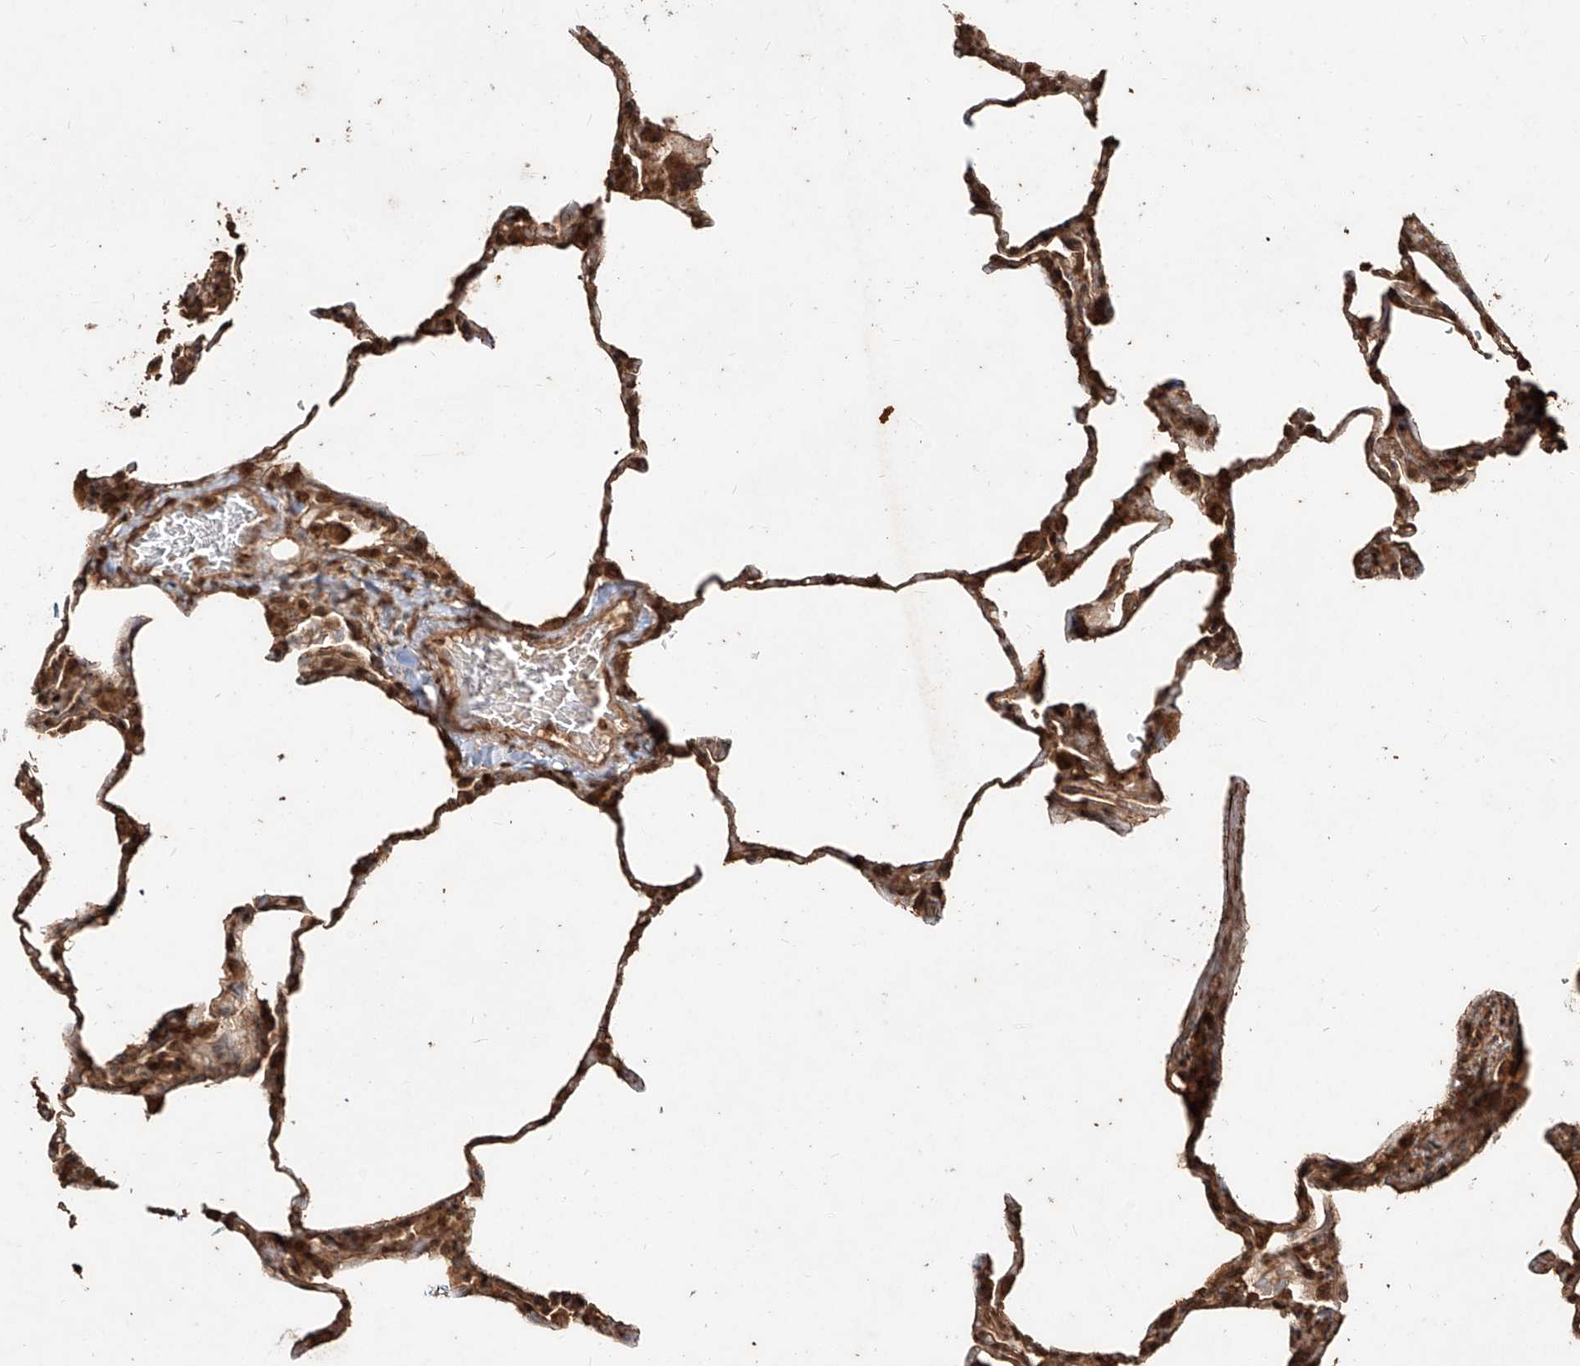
{"staining": {"intensity": "moderate", "quantity": ">75%", "location": "cytoplasmic/membranous,nuclear"}, "tissue": "lung", "cell_type": "Alveolar cells", "image_type": "normal", "snomed": [{"axis": "morphology", "description": "Normal tissue, NOS"}, {"axis": "topography", "description": "Lung"}], "caption": "Alveolar cells display medium levels of moderate cytoplasmic/membranous,nuclear positivity in about >75% of cells in benign lung.", "gene": "ZNF660", "patient": {"sex": "male", "age": 20}}